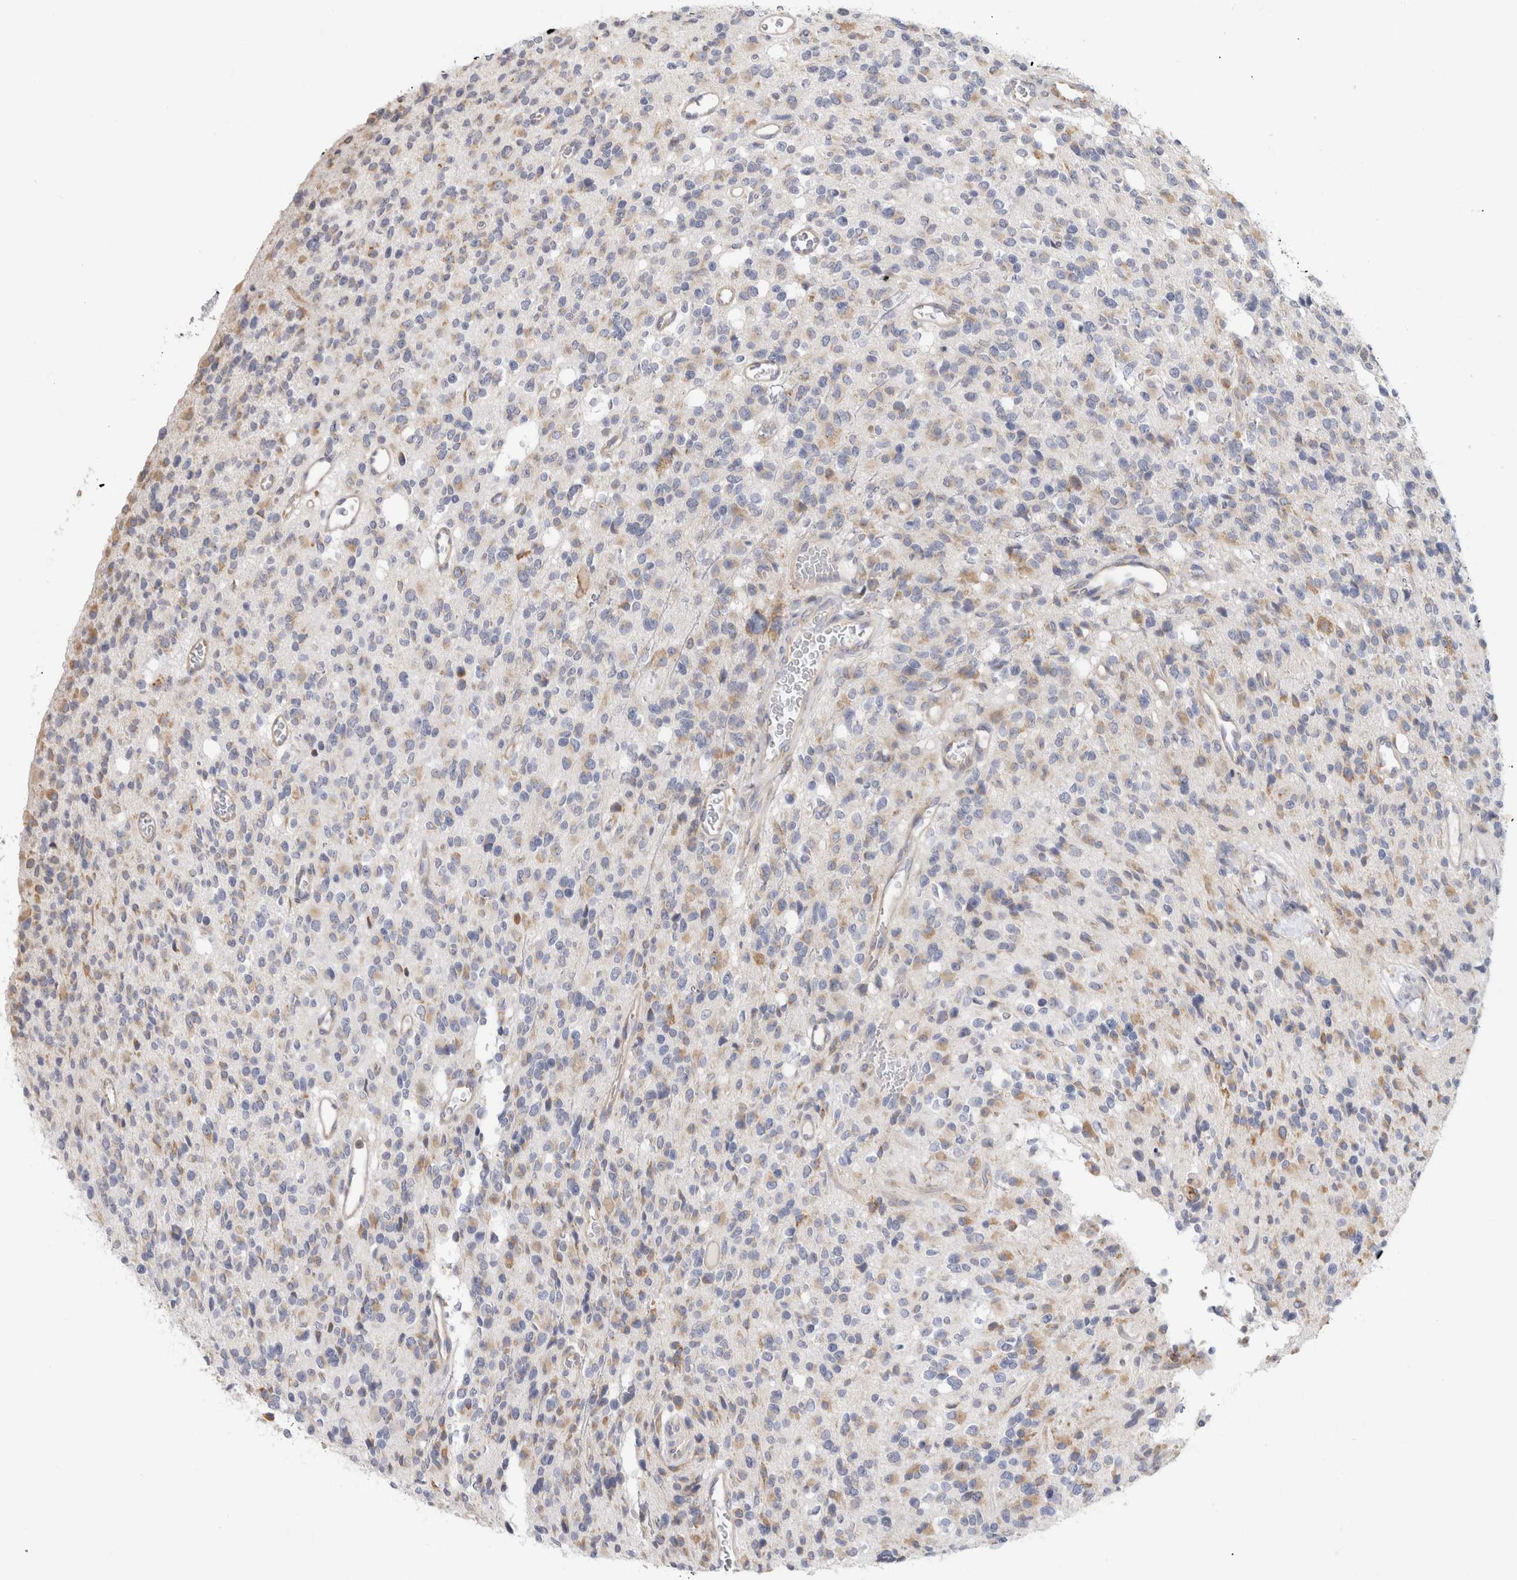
{"staining": {"intensity": "weak", "quantity": "25%-75%", "location": "cytoplasmic/membranous"}, "tissue": "glioma", "cell_type": "Tumor cells", "image_type": "cancer", "snomed": [{"axis": "morphology", "description": "Glioma, malignant, High grade"}, {"axis": "topography", "description": "Brain"}], "caption": "A brown stain labels weak cytoplasmic/membranous positivity of a protein in high-grade glioma (malignant) tumor cells. The protein is shown in brown color, while the nuclei are stained blue.", "gene": "RPN2", "patient": {"sex": "male", "age": 34}}